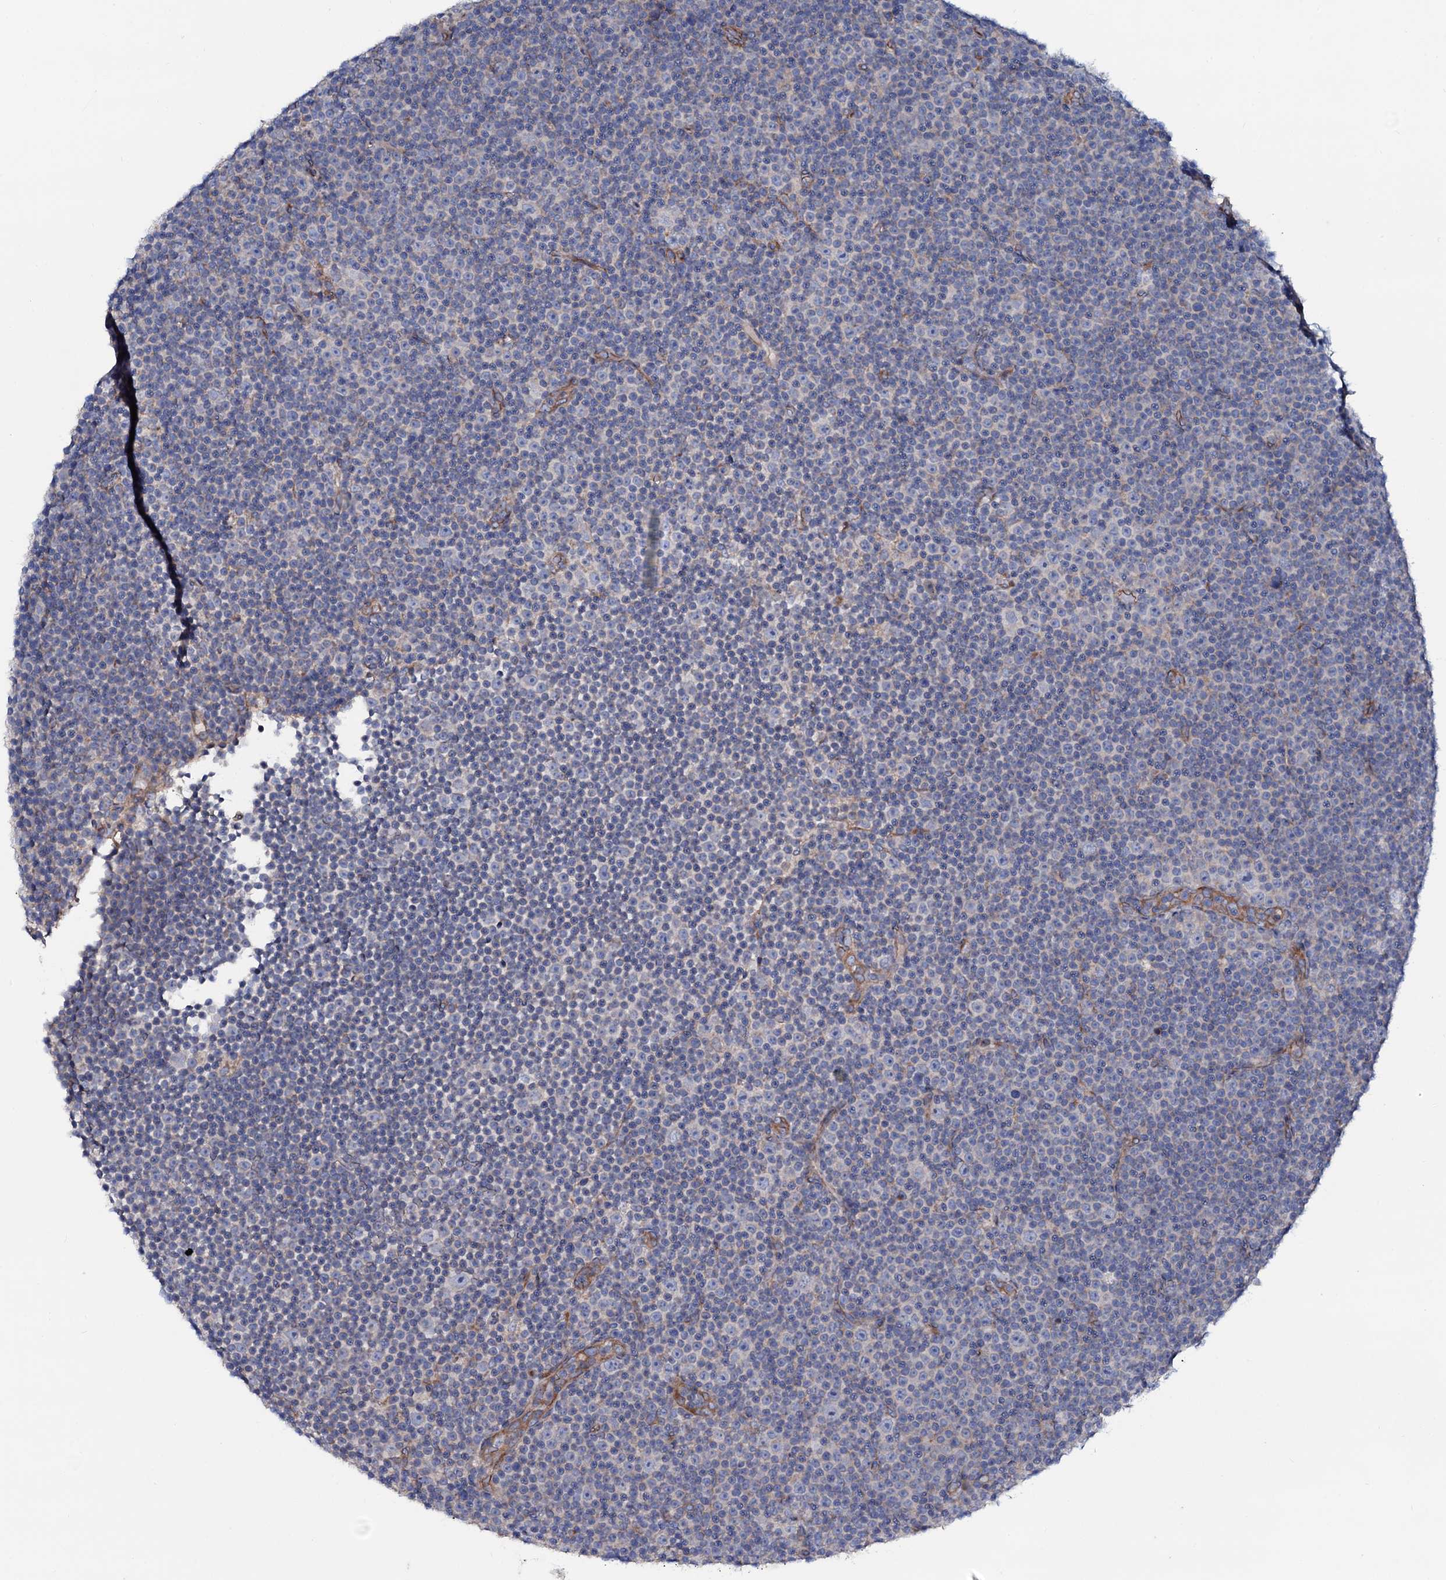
{"staining": {"intensity": "negative", "quantity": "none", "location": "none"}, "tissue": "lymphoma", "cell_type": "Tumor cells", "image_type": "cancer", "snomed": [{"axis": "morphology", "description": "Malignant lymphoma, non-Hodgkin's type, Low grade"}, {"axis": "topography", "description": "Lymph node"}], "caption": "Immunohistochemistry micrograph of human lymphoma stained for a protein (brown), which demonstrates no staining in tumor cells.", "gene": "STARD13", "patient": {"sex": "female", "age": 67}}